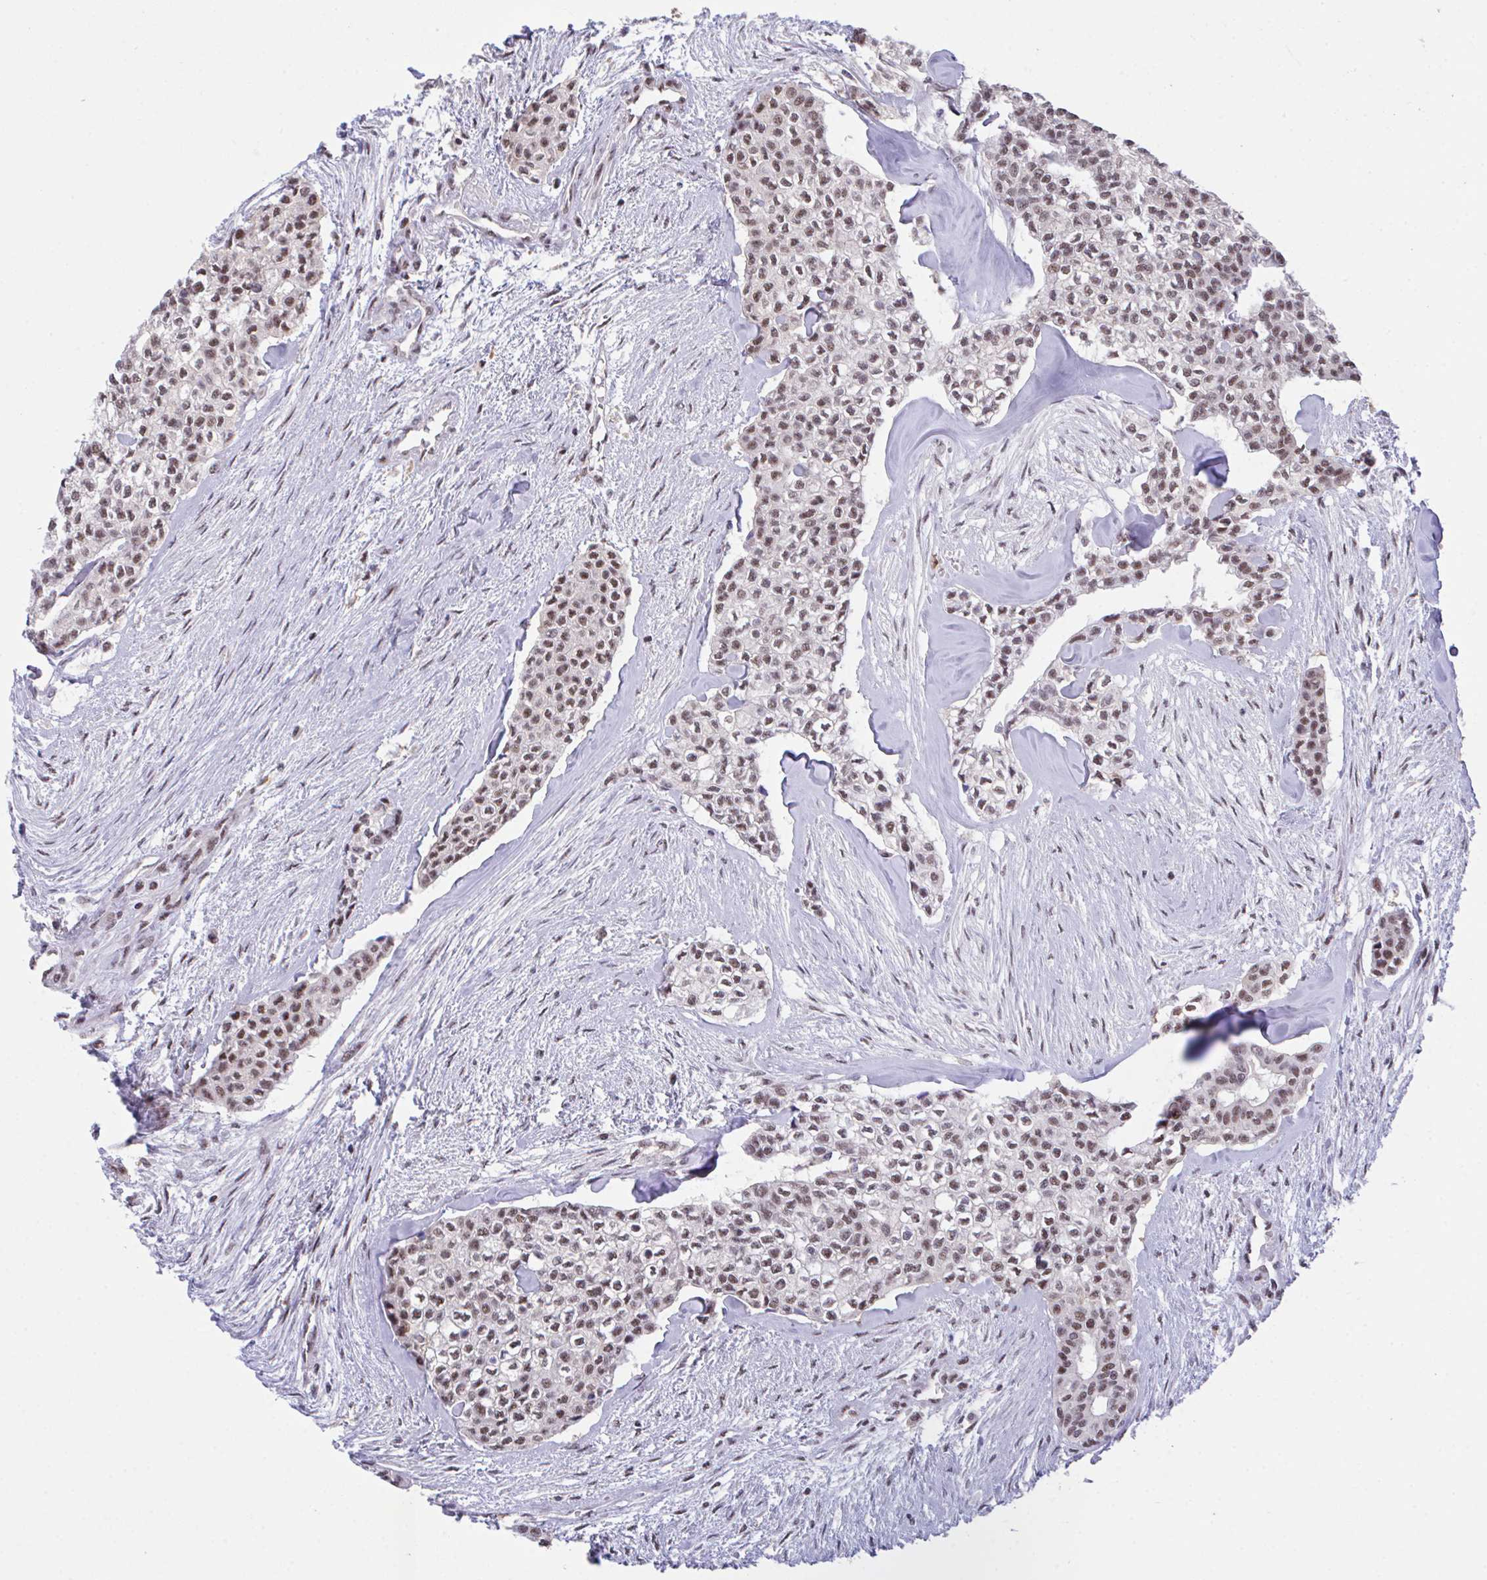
{"staining": {"intensity": "moderate", "quantity": ">75%", "location": "nuclear"}, "tissue": "head and neck cancer", "cell_type": "Tumor cells", "image_type": "cancer", "snomed": [{"axis": "morphology", "description": "Adenocarcinoma, NOS"}, {"axis": "topography", "description": "Head-Neck"}], "caption": "Human head and neck cancer stained with a protein marker exhibits moderate staining in tumor cells.", "gene": "OR6K3", "patient": {"sex": "male", "age": 81}}